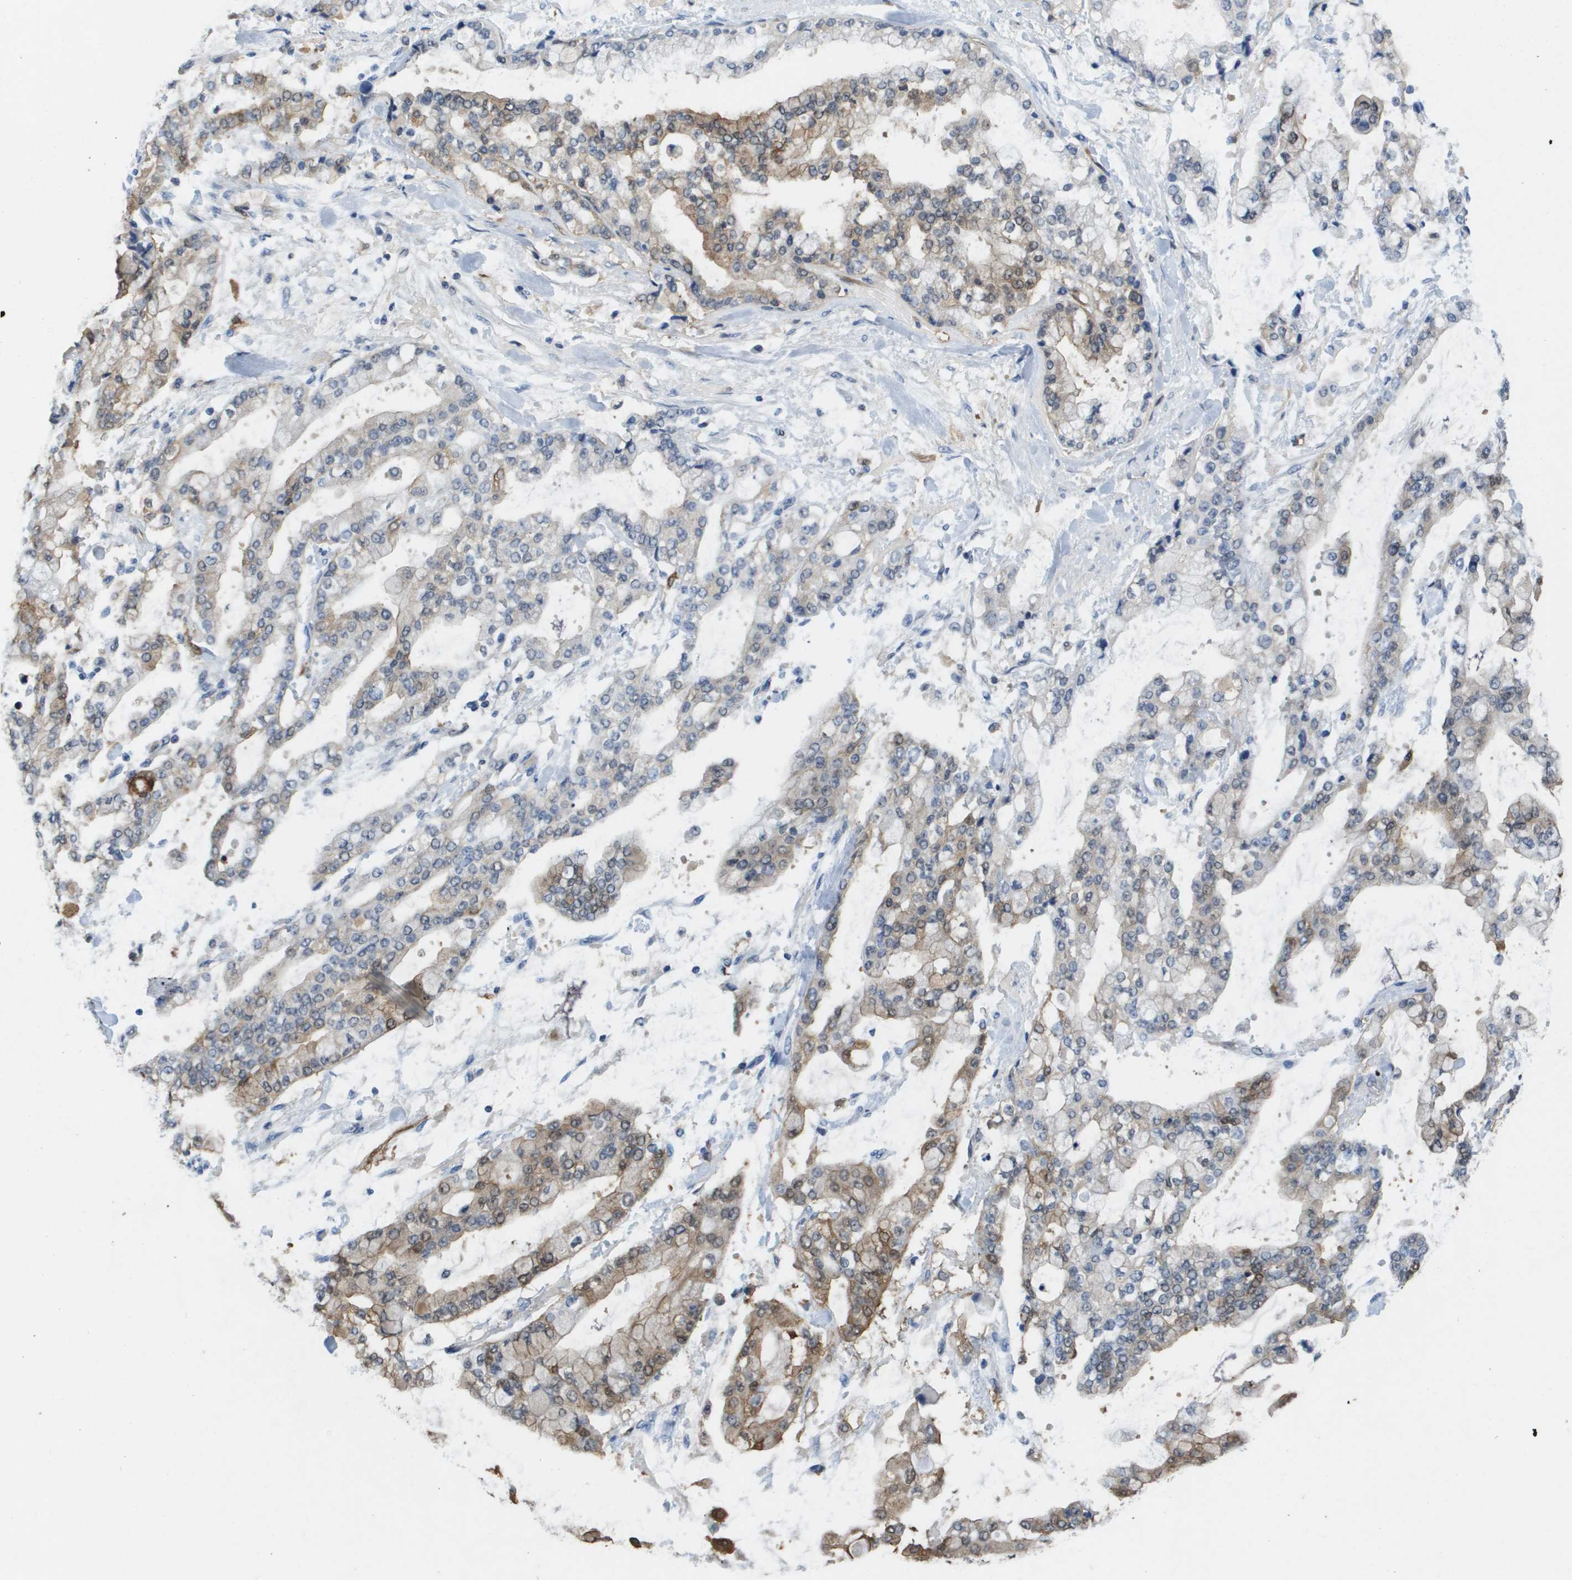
{"staining": {"intensity": "moderate", "quantity": "25%-75%", "location": "cytoplasmic/membranous"}, "tissue": "stomach cancer", "cell_type": "Tumor cells", "image_type": "cancer", "snomed": [{"axis": "morphology", "description": "Normal tissue, NOS"}, {"axis": "morphology", "description": "Adenocarcinoma, NOS"}, {"axis": "topography", "description": "Stomach, upper"}, {"axis": "topography", "description": "Stomach"}], "caption": "Immunohistochemical staining of stomach cancer demonstrates moderate cytoplasmic/membranous protein expression in approximately 25%-75% of tumor cells.", "gene": "FABP5", "patient": {"sex": "male", "age": 76}}